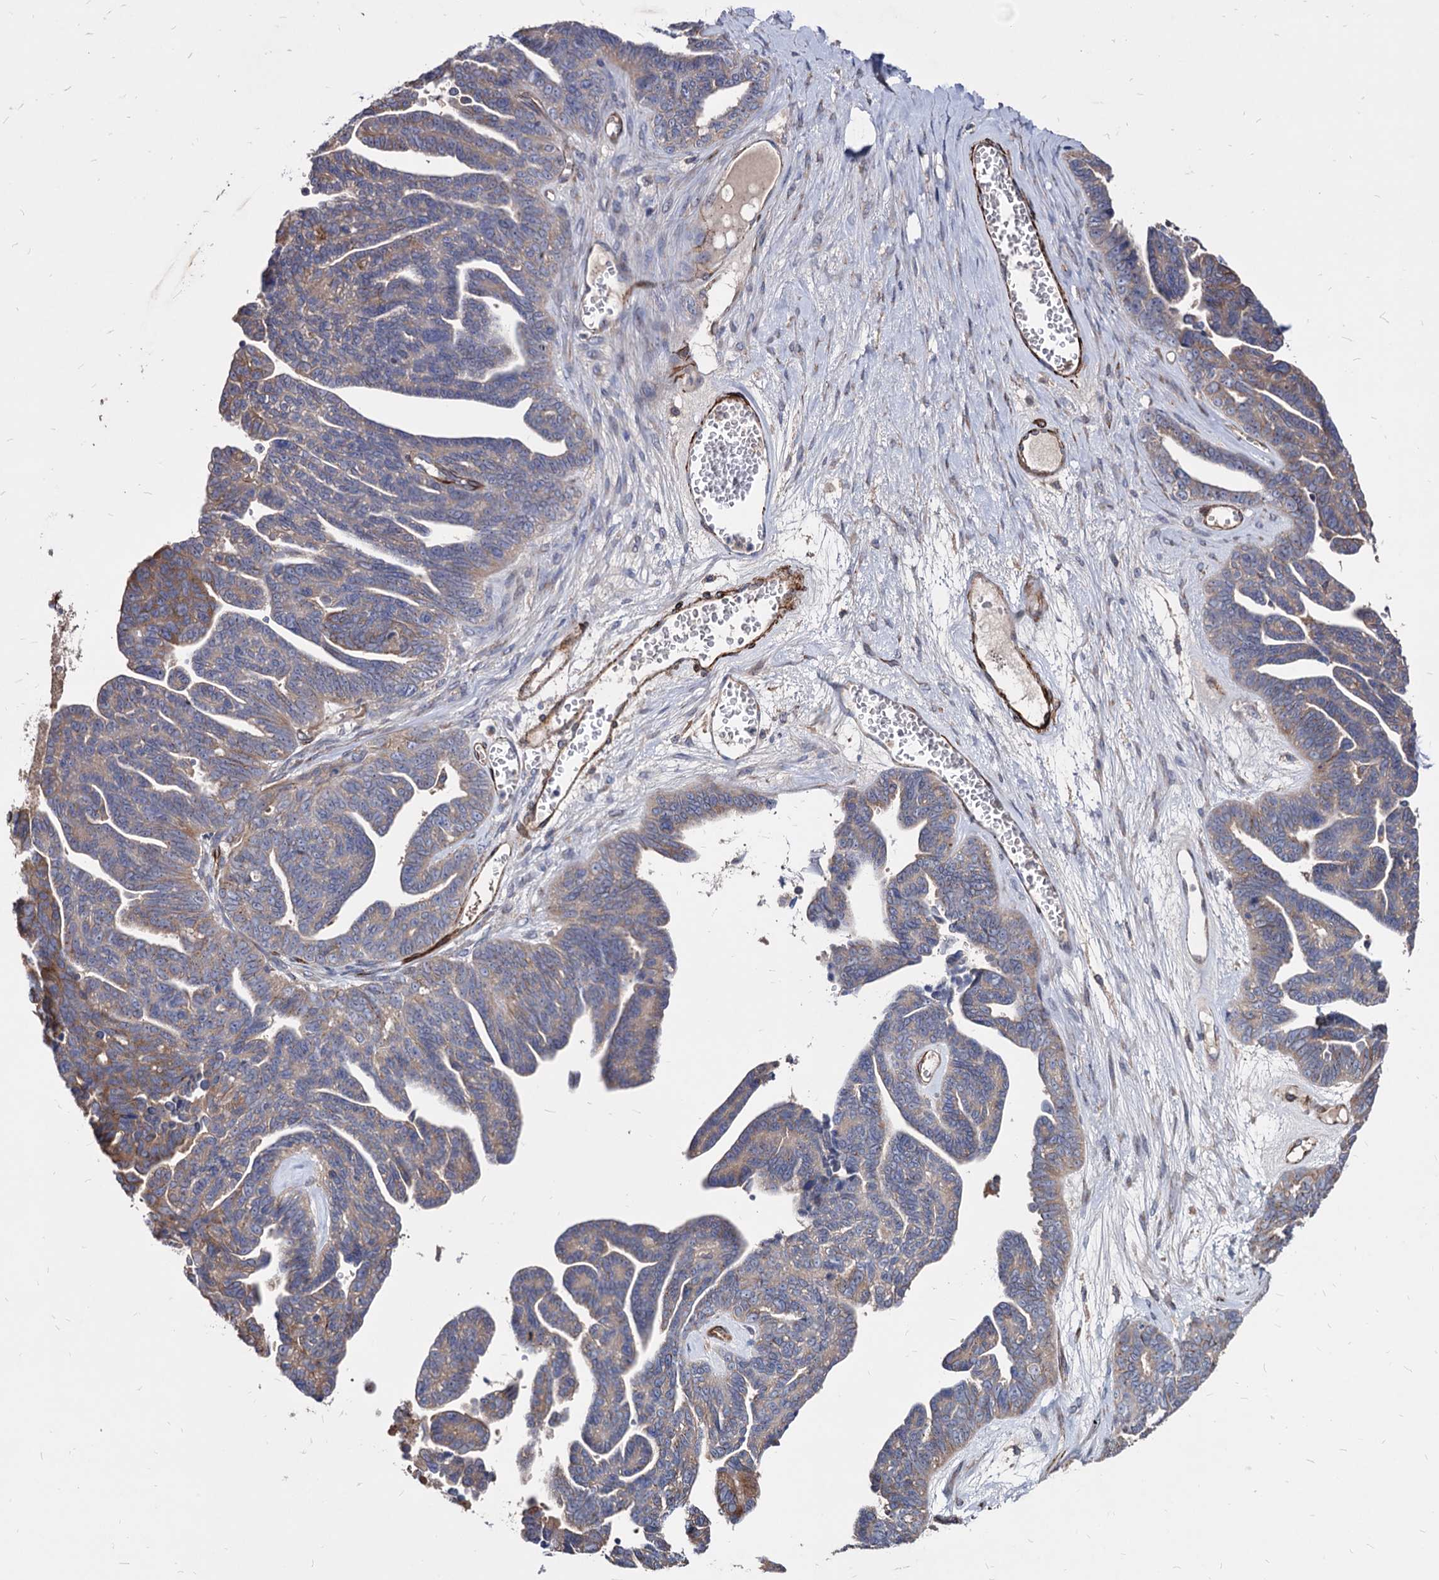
{"staining": {"intensity": "moderate", "quantity": ">75%", "location": "cytoplasmic/membranous"}, "tissue": "ovarian cancer", "cell_type": "Tumor cells", "image_type": "cancer", "snomed": [{"axis": "morphology", "description": "Cystadenocarcinoma, serous, NOS"}, {"axis": "topography", "description": "Ovary"}], "caption": "DAB (3,3'-diaminobenzidine) immunohistochemical staining of human serous cystadenocarcinoma (ovarian) exhibits moderate cytoplasmic/membranous protein staining in about >75% of tumor cells.", "gene": "WDR11", "patient": {"sex": "female", "age": 79}}